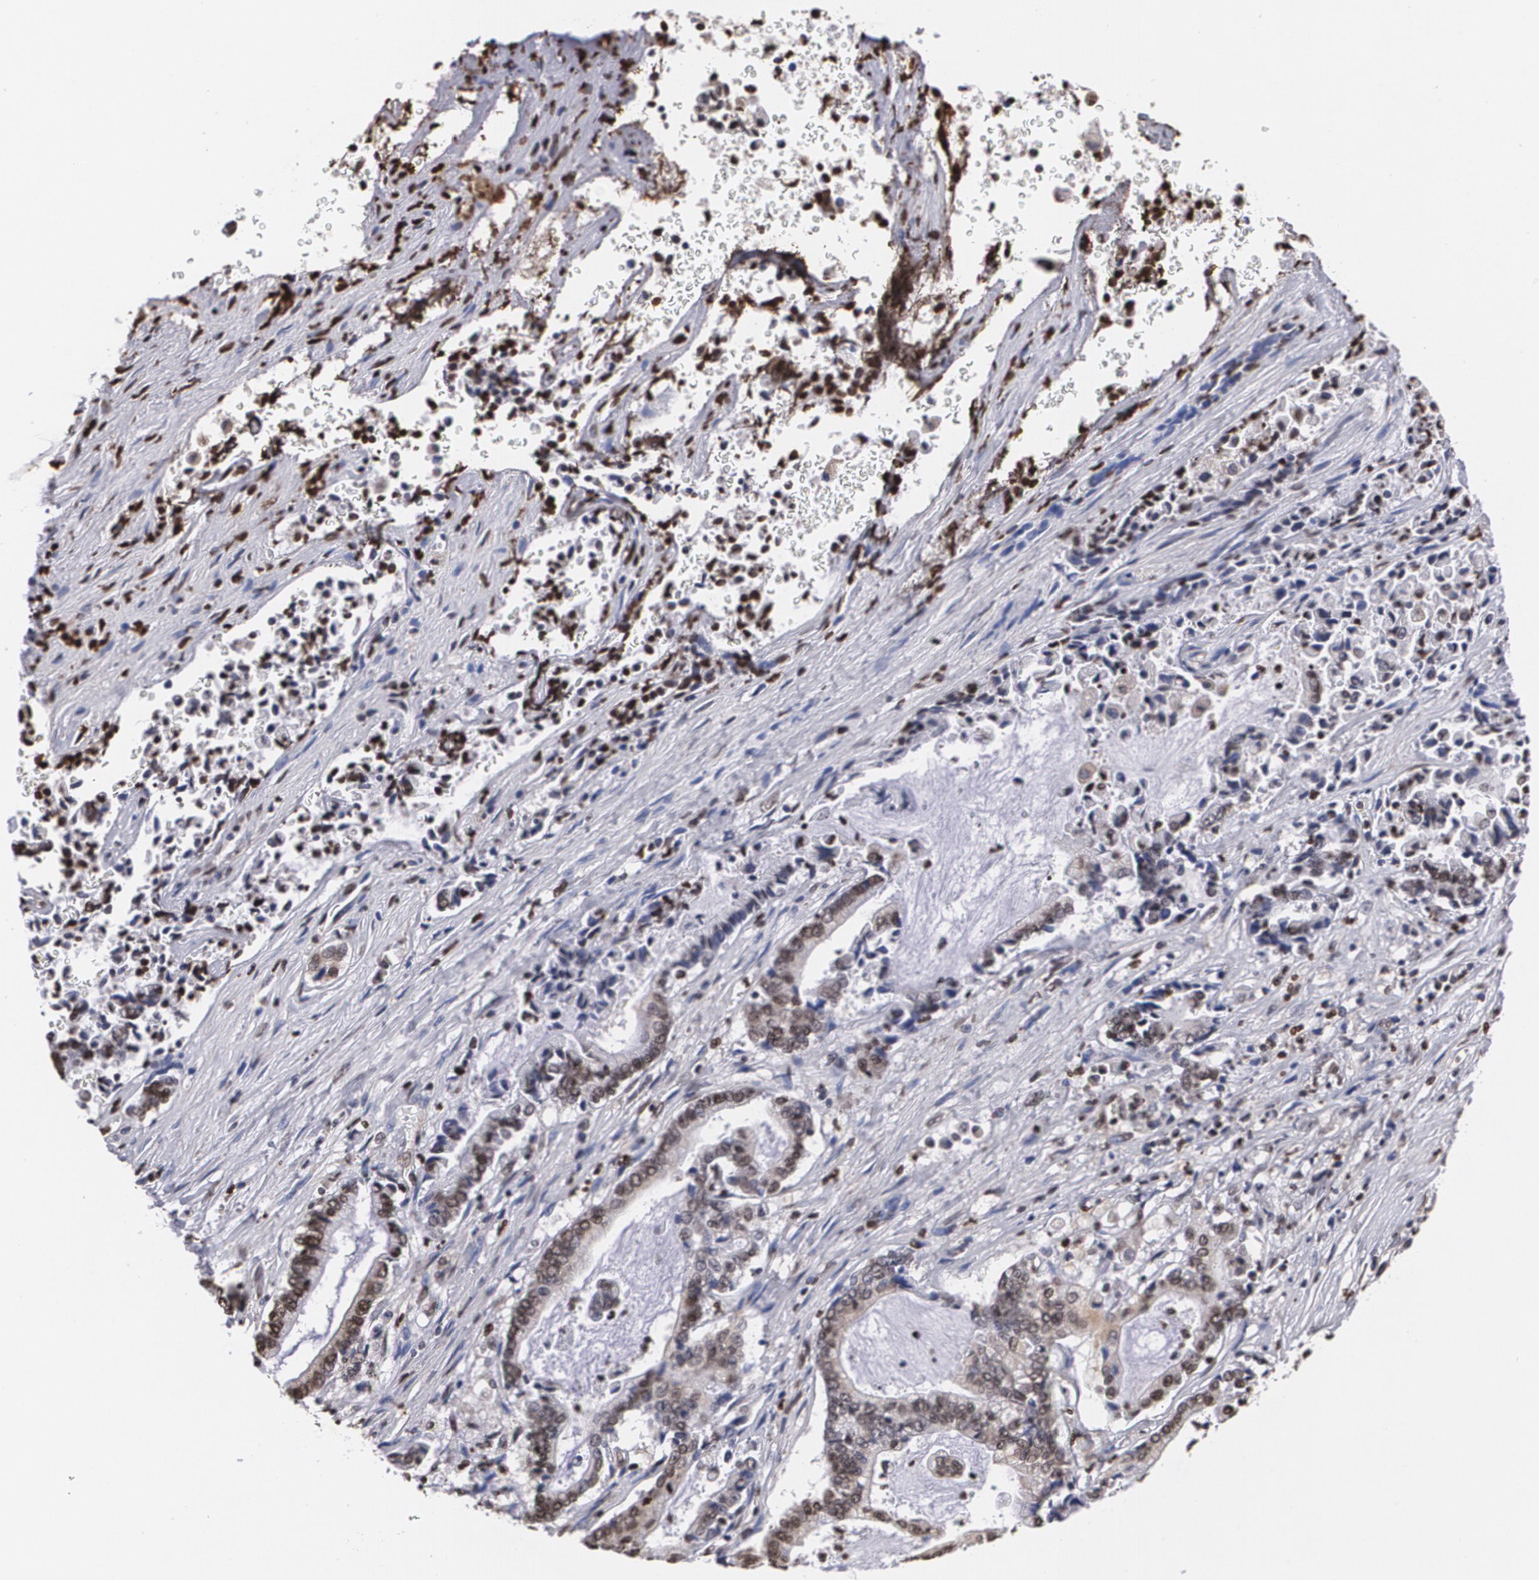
{"staining": {"intensity": "moderate", "quantity": "25%-75%", "location": "cytoplasmic/membranous,nuclear"}, "tissue": "liver cancer", "cell_type": "Tumor cells", "image_type": "cancer", "snomed": [{"axis": "morphology", "description": "Cholangiocarcinoma"}, {"axis": "topography", "description": "Liver"}], "caption": "DAB immunohistochemical staining of cholangiocarcinoma (liver) reveals moderate cytoplasmic/membranous and nuclear protein staining in about 25%-75% of tumor cells. The staining was performed using DAB to visualize the protein expression in brown, while the nuclei were stained in blue with hematoxylin (Magnification: 20x).", "gene": "MVP", "patient": {"sex": "male", "age": 57}}